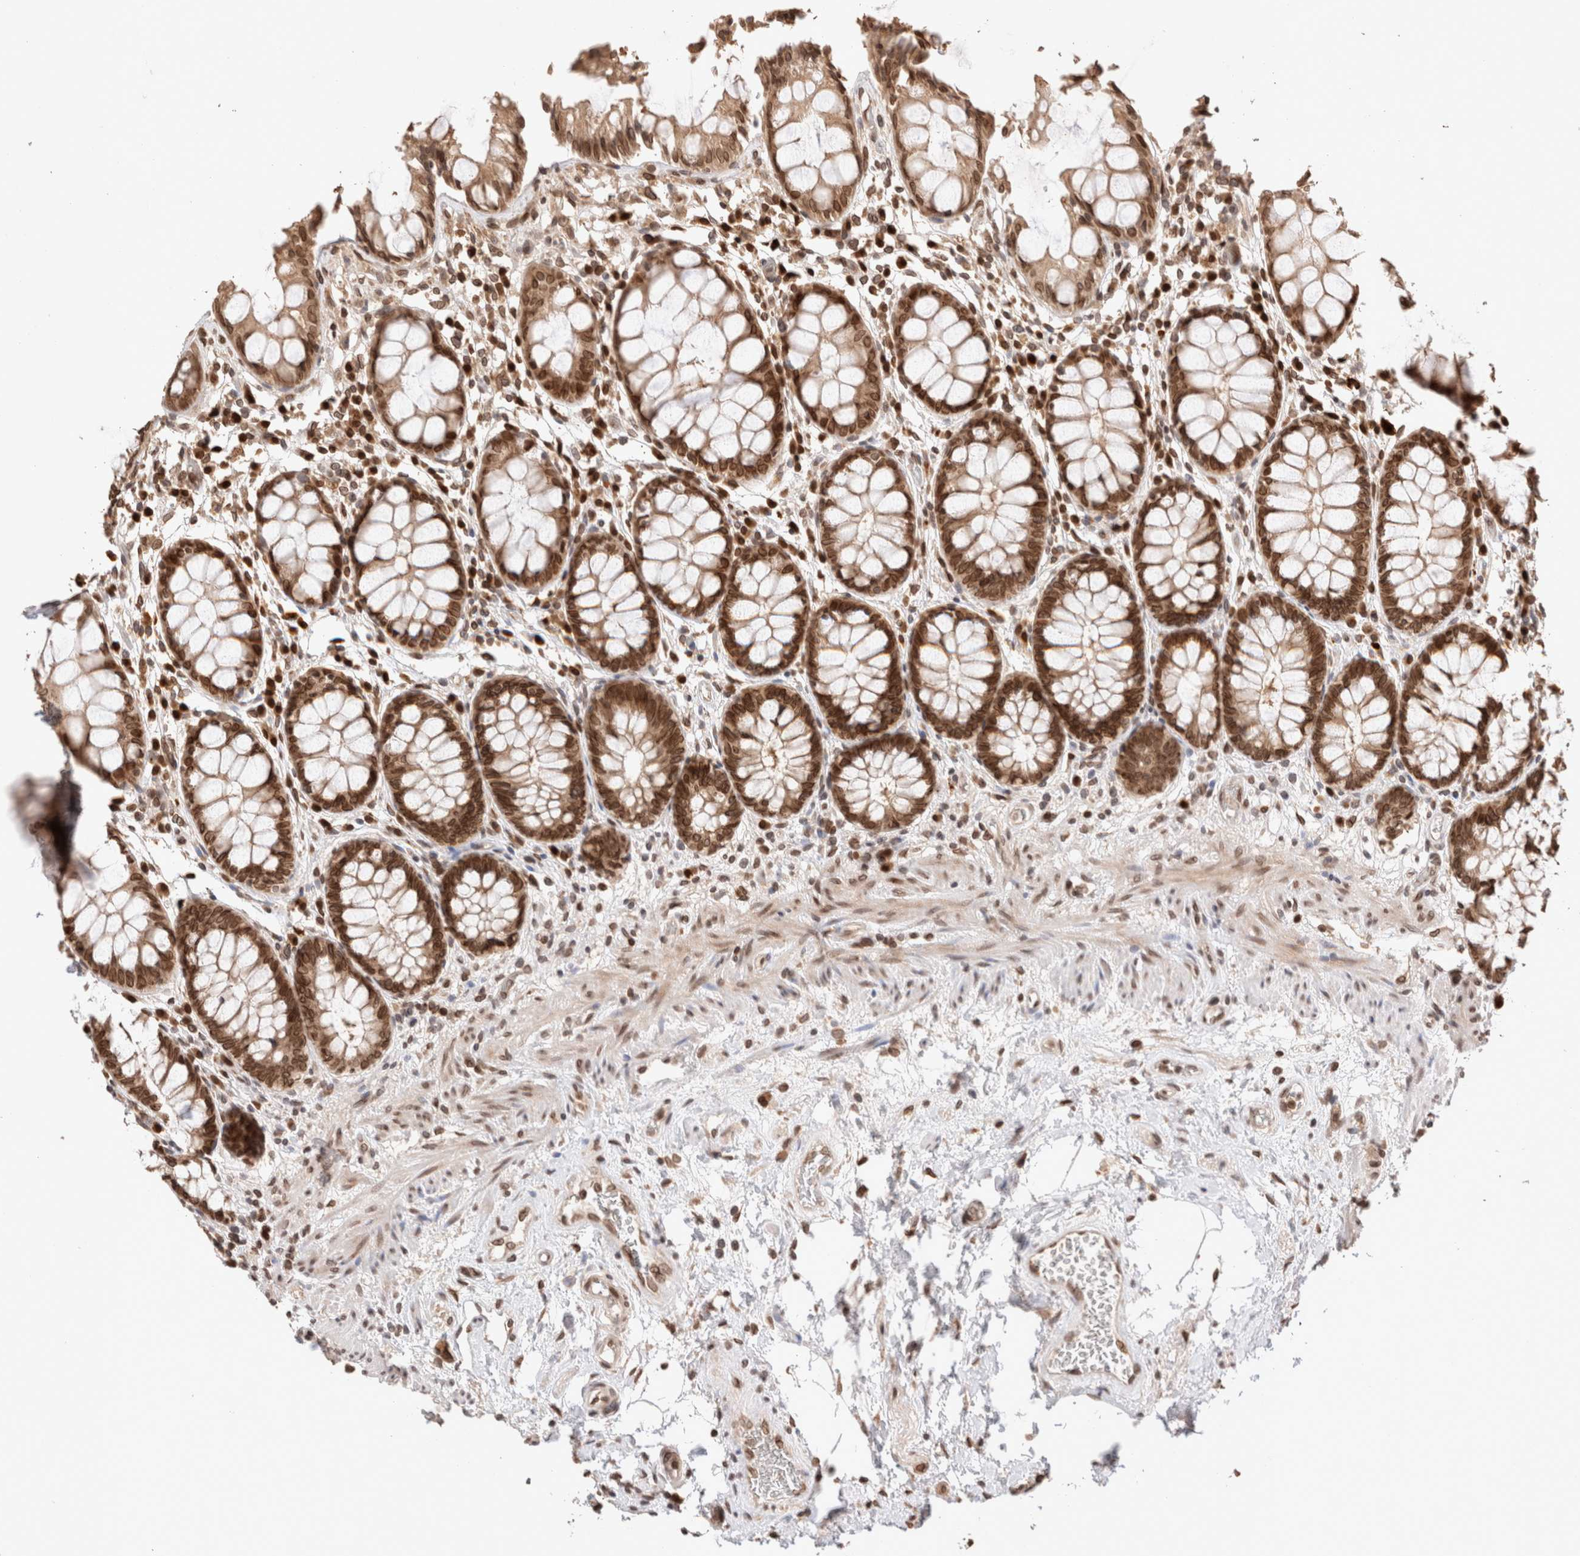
{"staining": {"intensity": "strong", "quantity": ">75%", "location": "cytoplasmic/membranous,nuclear"}, "tissue": "rectum", "cell_type": "Glandular cells", "image_type": "normal", "snomed": [{"axis": "morphology", "description": "Normal tissue, NOS"}, {"axis": "topography", "description": "Rectum"}], "caption": "Rectum stained with DAB immunohistochemistry shows high levels of strong cytoplasmic/membranous,nuclear positivity in approximately >75% of glandular cells. Using DAB (brown) and hematoxylin (blue) stains, captured at high magnification using brightfield microscopy.", "gene": "TPR", "patient": {"sex": "male", "age": 64}}